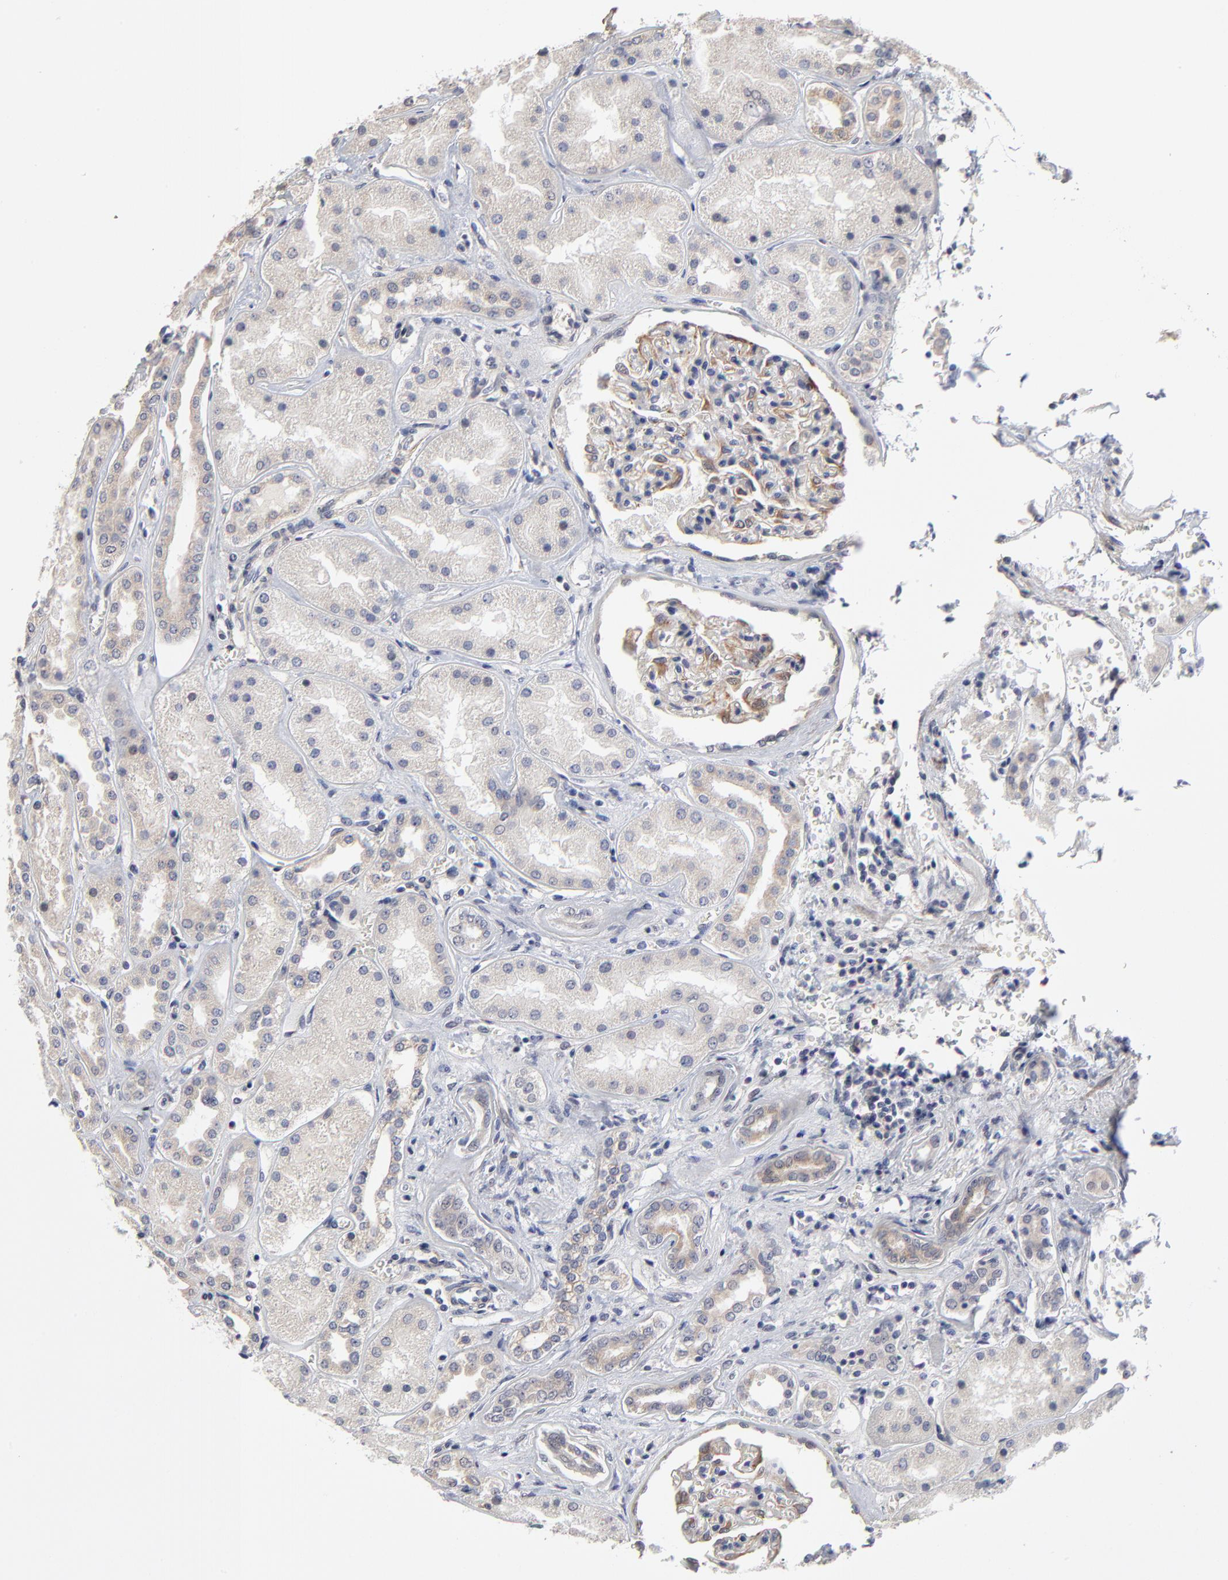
{"staining": {"intensity": "moderate", "quantity": "25%-75%", "location": "cytoplasmic/membranous"}, "tissue": "kidney", "cell_type": "Cells in glomeruli", "image_type": "normal", "snomed": [{"axis": "morphology", "description": "Normal tissue, NOS"}, {"axis": "topography", "description": "Kidney"}], "caption": "Brown immunohistochemical staining in normal kidney reveals moderate cytoplasmic/membranous expression in about 25%-75% of cells in glomeruli. The staining was performed using DAB, with brown indicating positive protein expression. Nuclei are stained blue with hematoxylin.", "gene": "MAGEA10", "patient": {"sex": "male", "age": 28}}